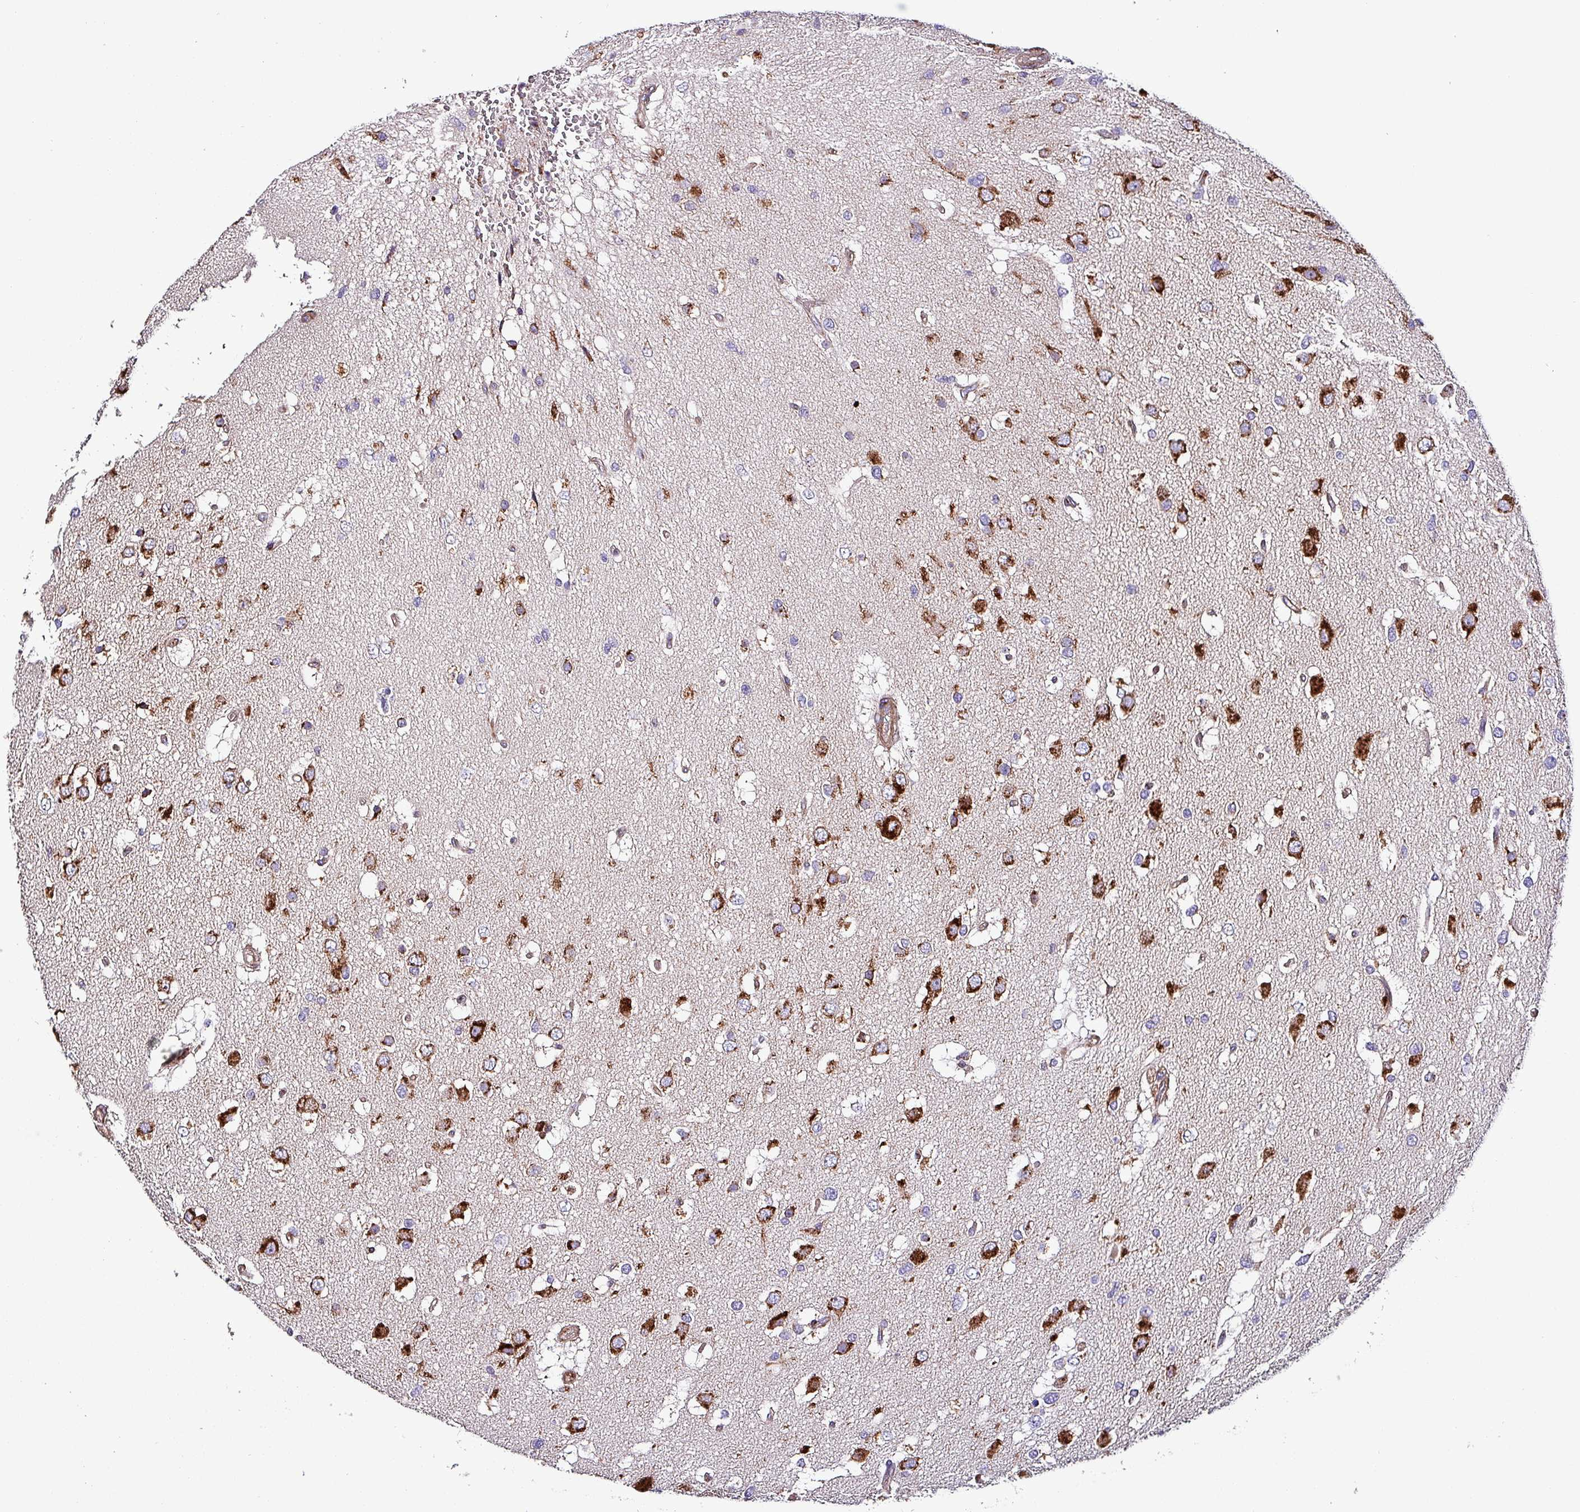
{"staining": {"intensity": "strong", "quantity": "<25%", "location": "cytoplasmic/membranous"}, "tissue": "glioma", "cell_type": "Tumor cells", "image_type": "cancer", "snomed": [{"axis": "morphology", "description": "Glioma, malignant, High grade"}, {"axis": "topography", "description": "Brain"}], "caption": "There is medium levels of strong cytoplasmic/membranous positivity in tumor cells of malignant high-grade glioma, as demonstrated by immunohistochemical staining (brown color).", "gene": "VAMP4", "patient": {"sex": "male", "age": 53}}